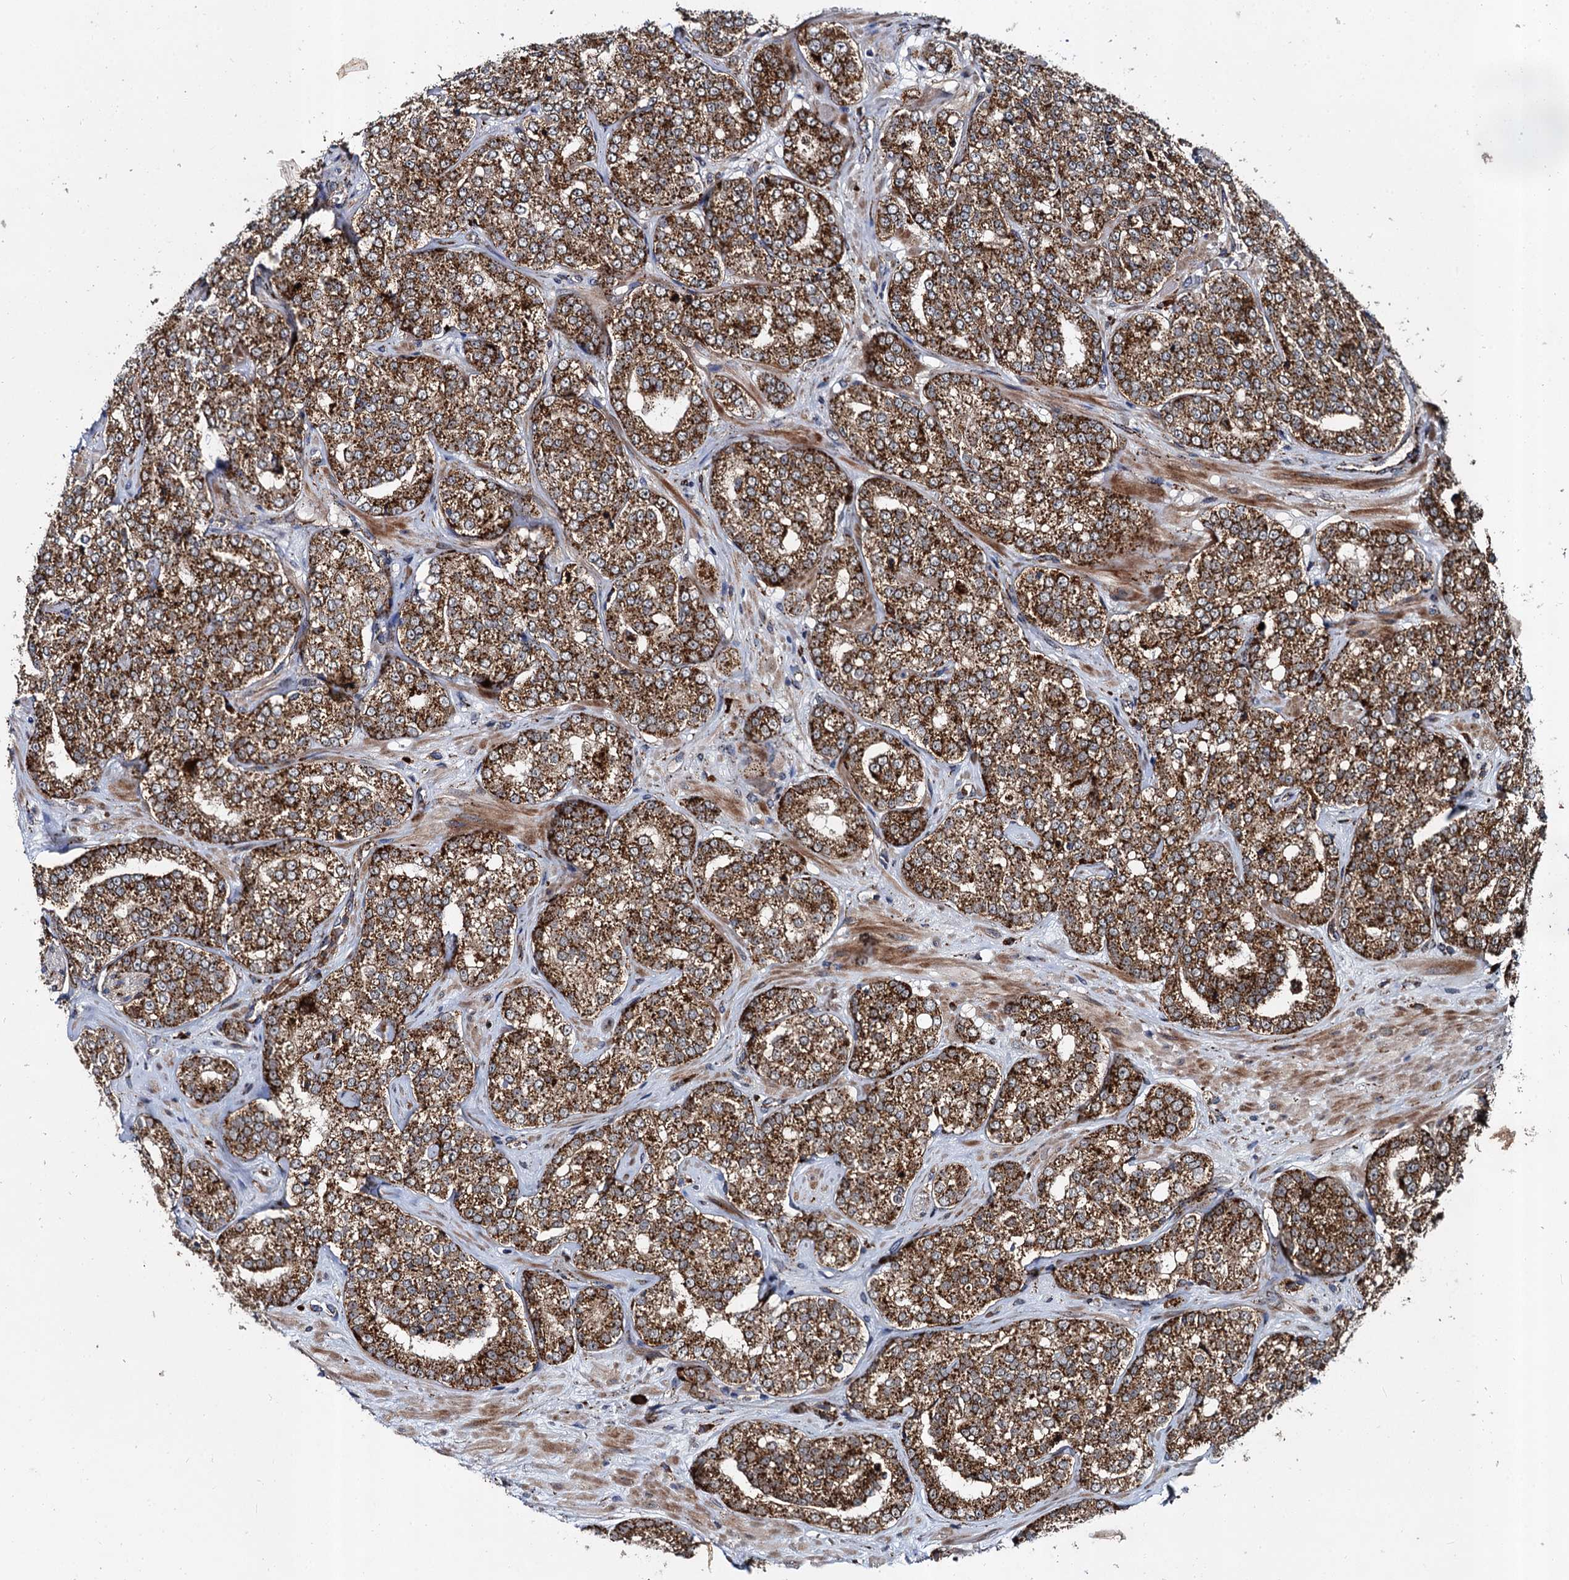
{"staining": {"intensity": "strong", "quantity": ">75%", "location": "cytoplasmic/membranous"}, "tissue": "prostate cancer", "cell_type": "Tumor cells", "image_type": "cancer", "snomed": [{"axis": "morphology", "description": "Normal tissue, NOS"}, {"axis": "morphology", "description": "Adenocarcinoma, High grade"}, {"axis": "topography", "description": "Prostate"}], "caption": "High-grade adenocarcinoma (prostate) stained with a protein marker exhibits strong staining in tumor cells.", "gene": "GBA1", "patient": {"sex": "male", "age": 83}}